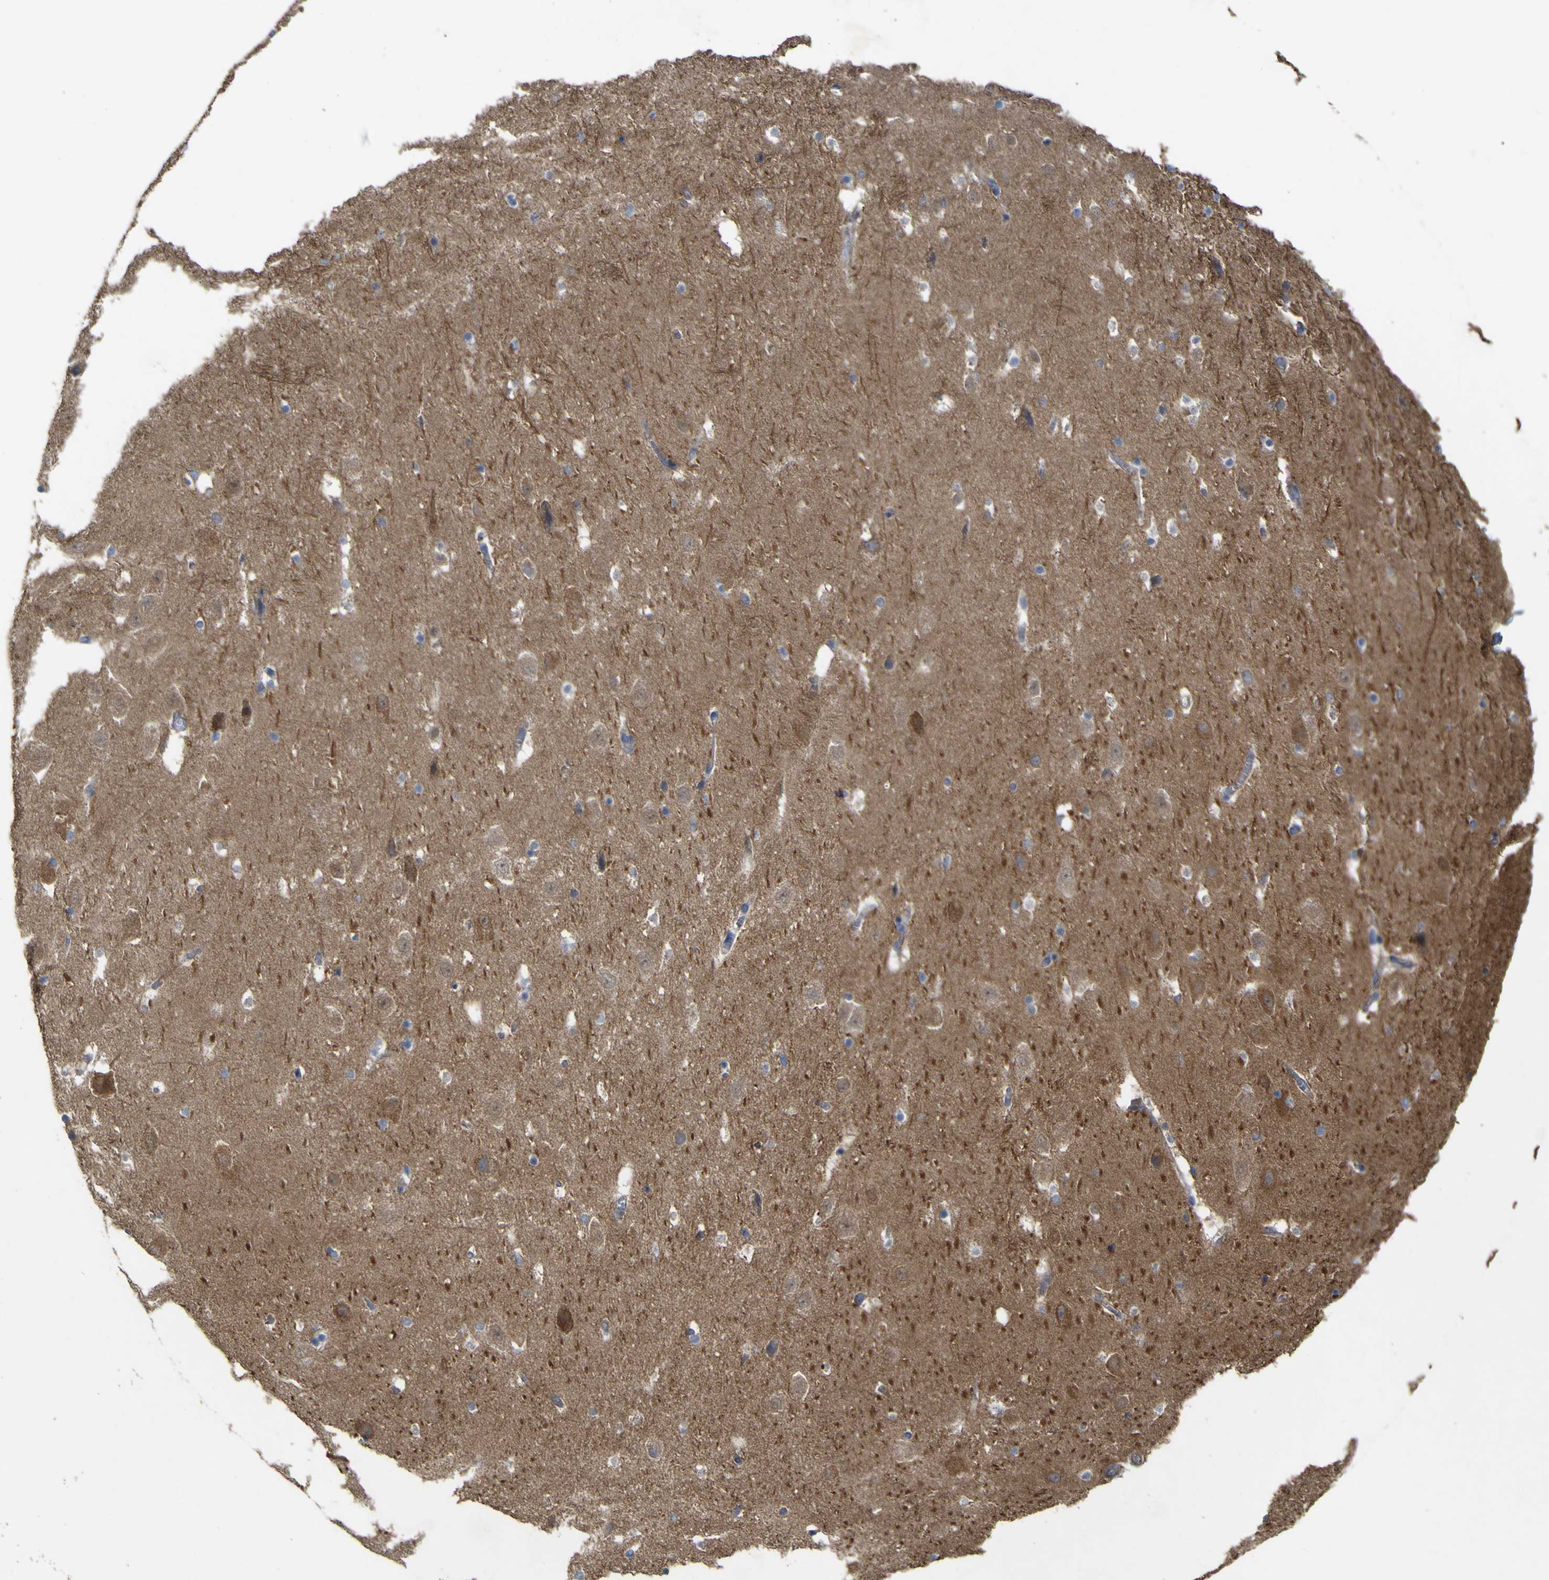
{"staining": {"intensity": "negative", "quantity": "none", "location": "none"}, "tissue": "hippocampus", "cell_type": "Glial cells", "image_type": "normal", "snomed": [{"axis": "morphology", "description": "Normal tissue, NOS"}, {"axis": "topography", "description": "Hippocampus"}], "caption": "Glial cells show no significant protein staining in unremarkable hippocampus. (Stains: DAB (3,3'-diaminobenzidine) immunohistochemistry with hematoxylin counter stain, Microscopy: brightfield microscopy at high magnification).", "gene": "TNFSF15", "patient": {"sex": "male", "age": 45}}